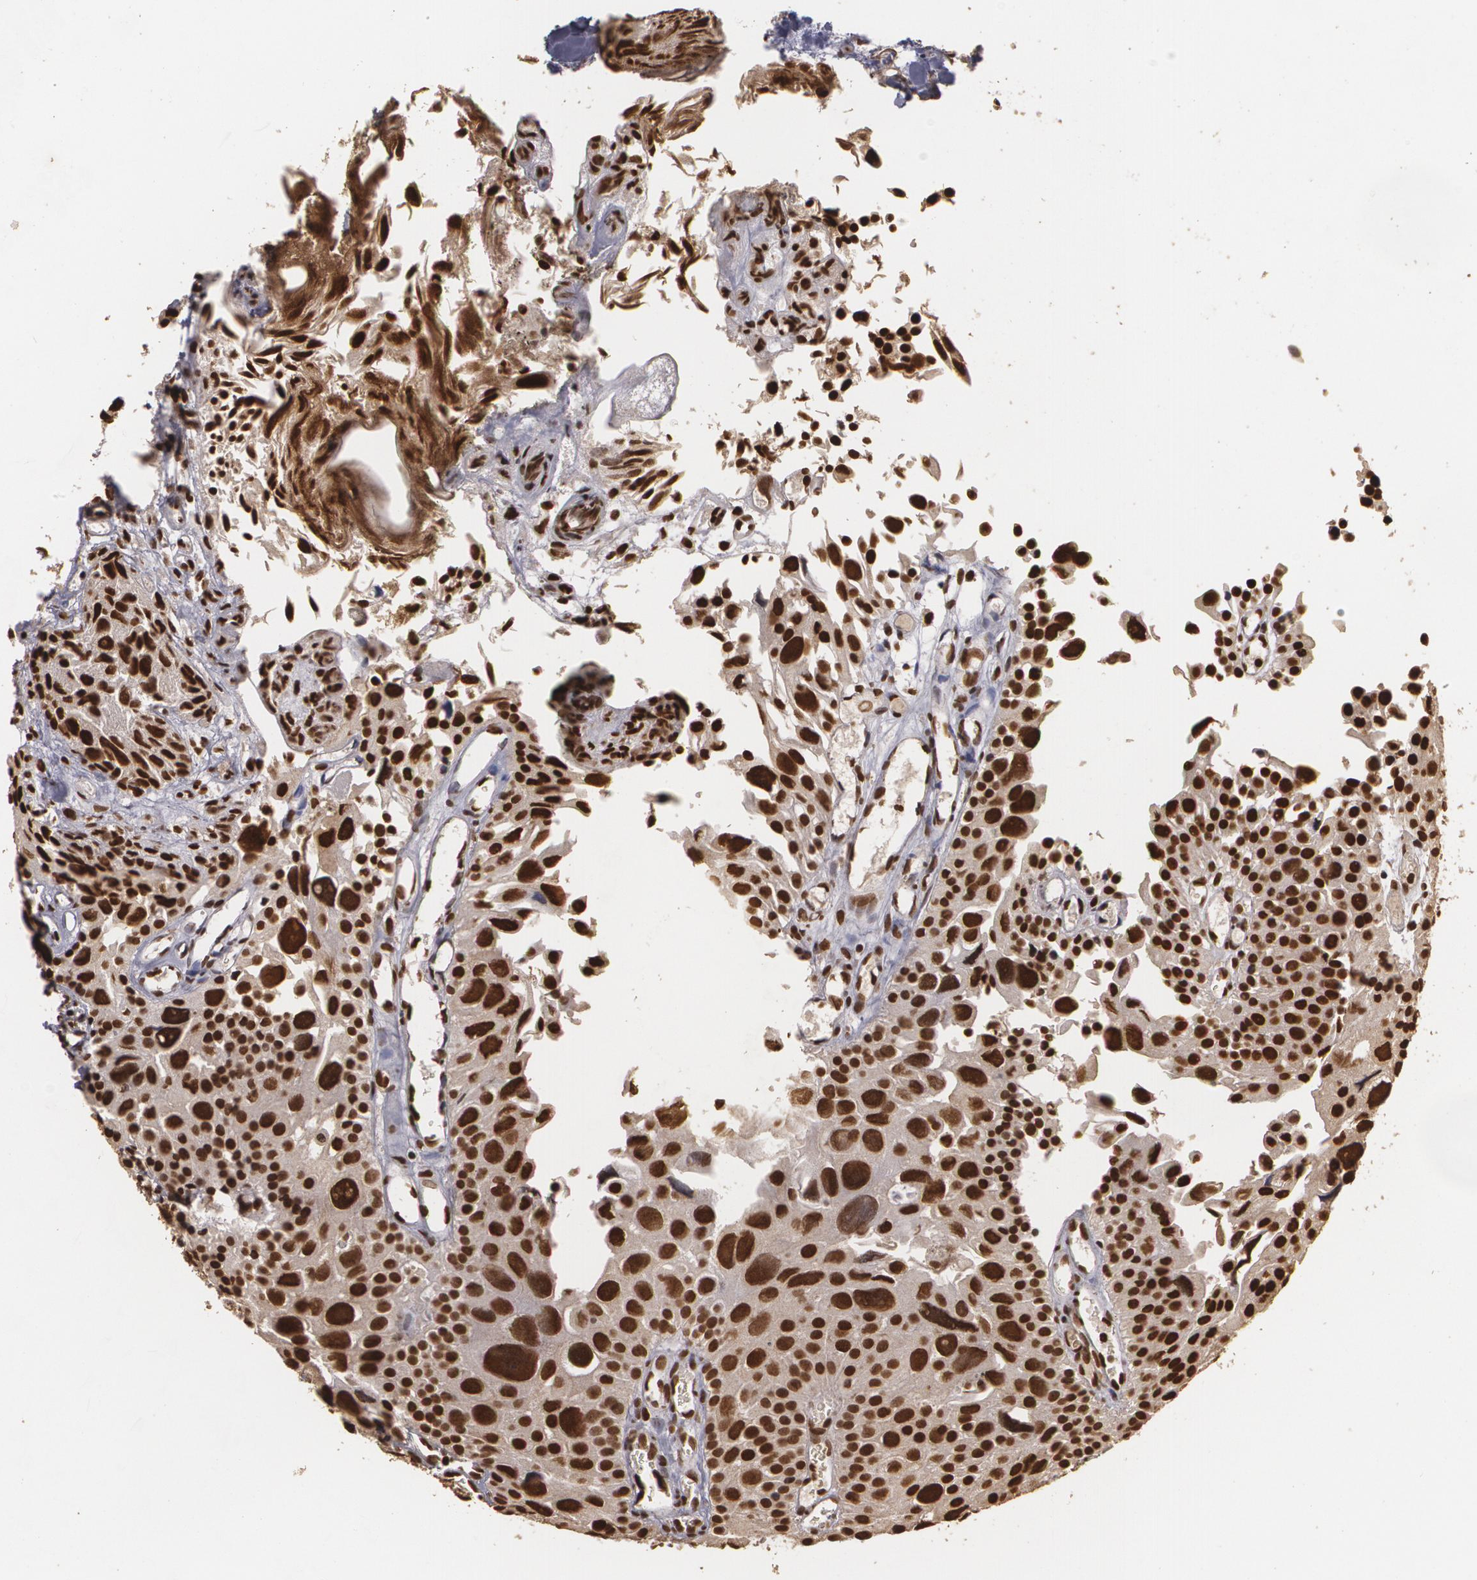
{"staining": {"intensity": "strong", "quantity": ">75%", "location": "cytoplasmic/membranous,nuclear"}, "tissue": "urothelial cancer", "cell_type": "Tumor cells", "image_type": "cancer", "snomed": [{"axis": "morphology", "description": "Urothelial carcinoma, High grade"}, {"axis": "topography", "description": "Urinary bladder"}], "caption": "Immunohistochemistry histopathology image of high-grade urothelial carcinoma stained for a protein (brown), which exhibits high levels of strong cytoplasmic/membranous and nuclear positivity in approximately >75% of tumor cells.", "gene": "RCOR1", "patient": {"sex": "female", "age": 78}}